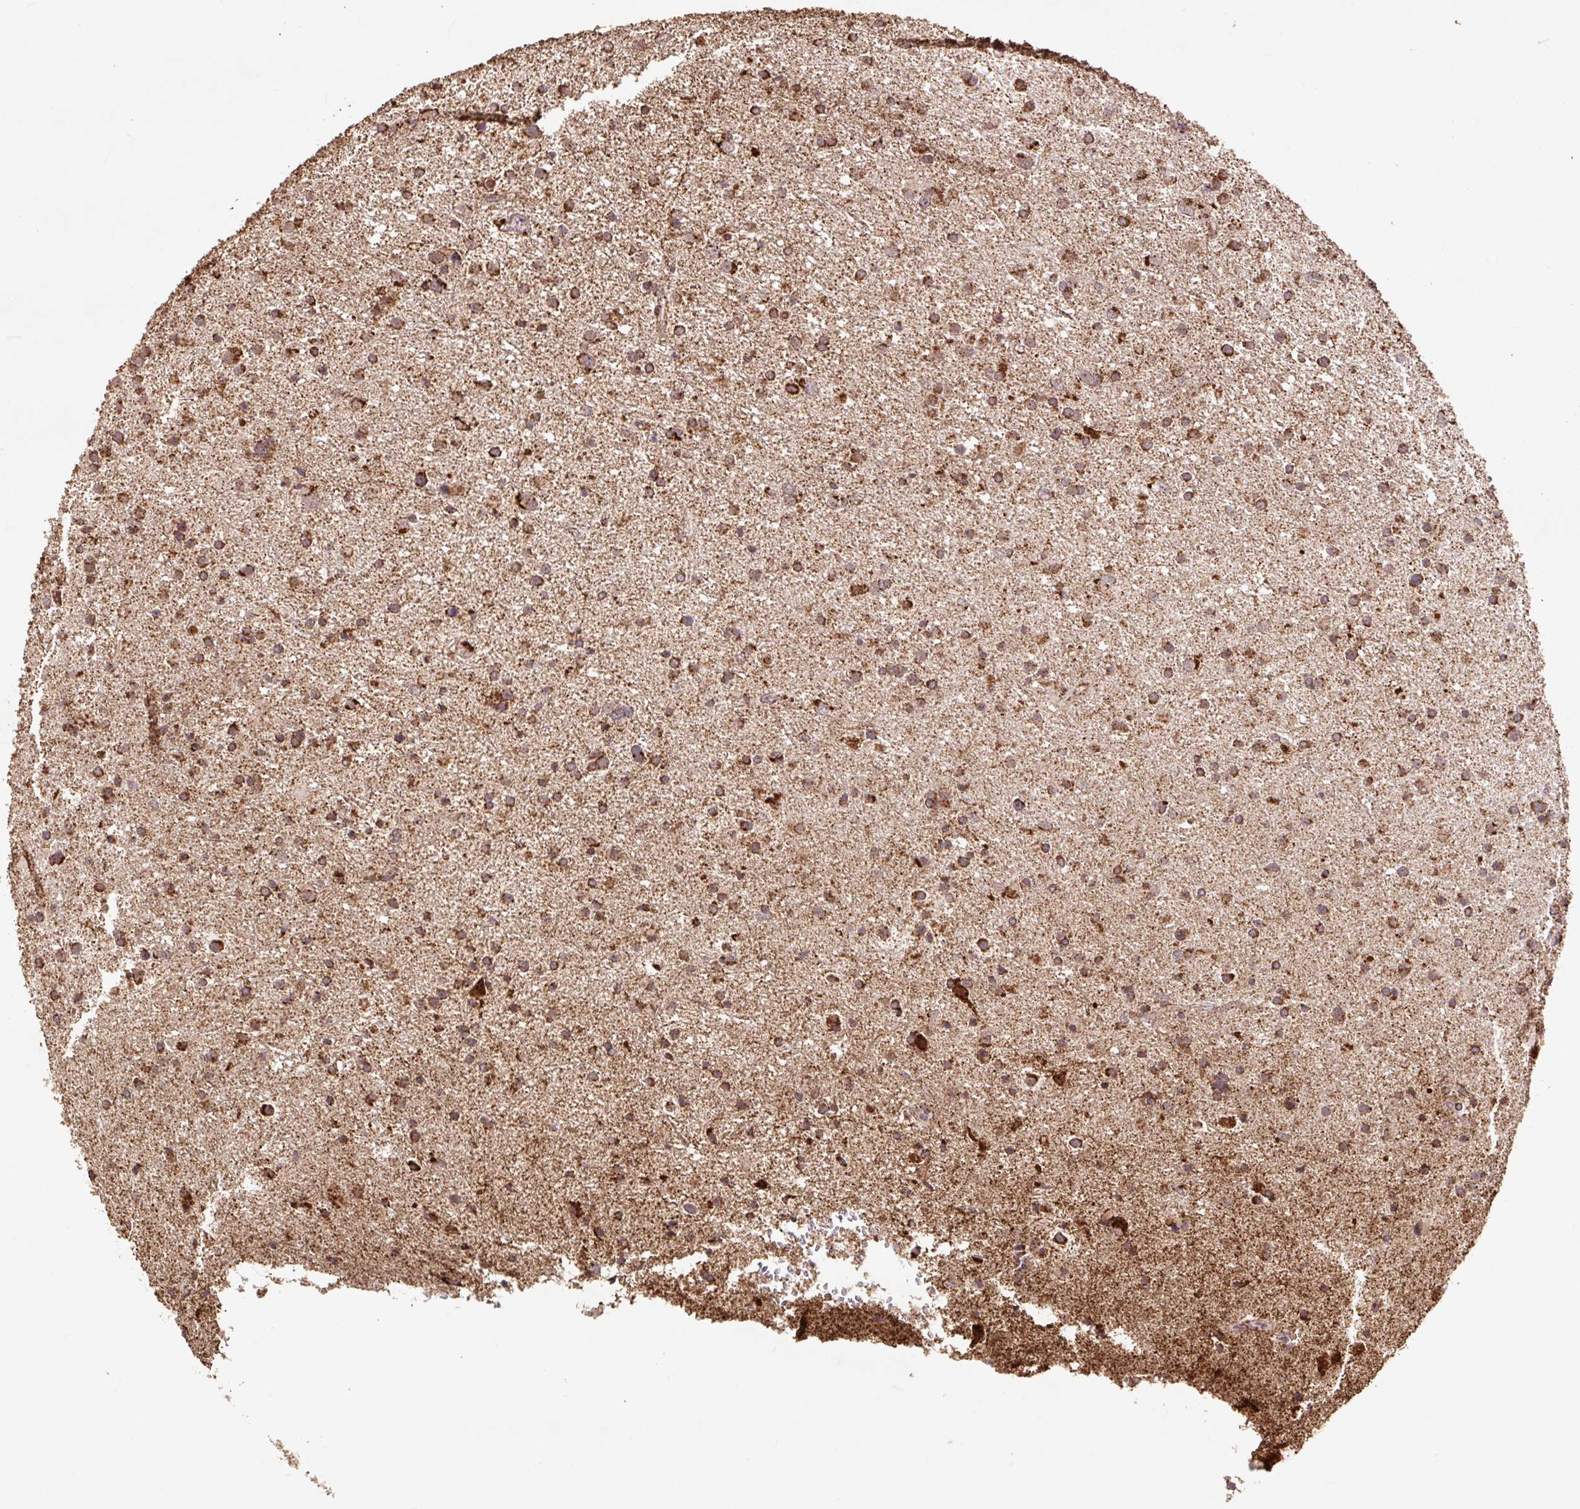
{"staining": {"intensity": "strong", "quantity": ">75%", "location": "cytoplasmic/membranous"}, "tissue": "glioma", "cell_type": "Tumor cells", "image_type": "cancer", "snomed": [{"axis": "morphology", "description": "Glioma, malignant, Low grade"}, {"axis": "topography", "description": "Brain"}], "caption": "Glioma stained with a brown dye shows strong cytoplasmic/membranous positive positivity in approximately >75% of tumor cells.", "gene": "ATP5F1A", "patient": {"sex": "female", "age": 32}}